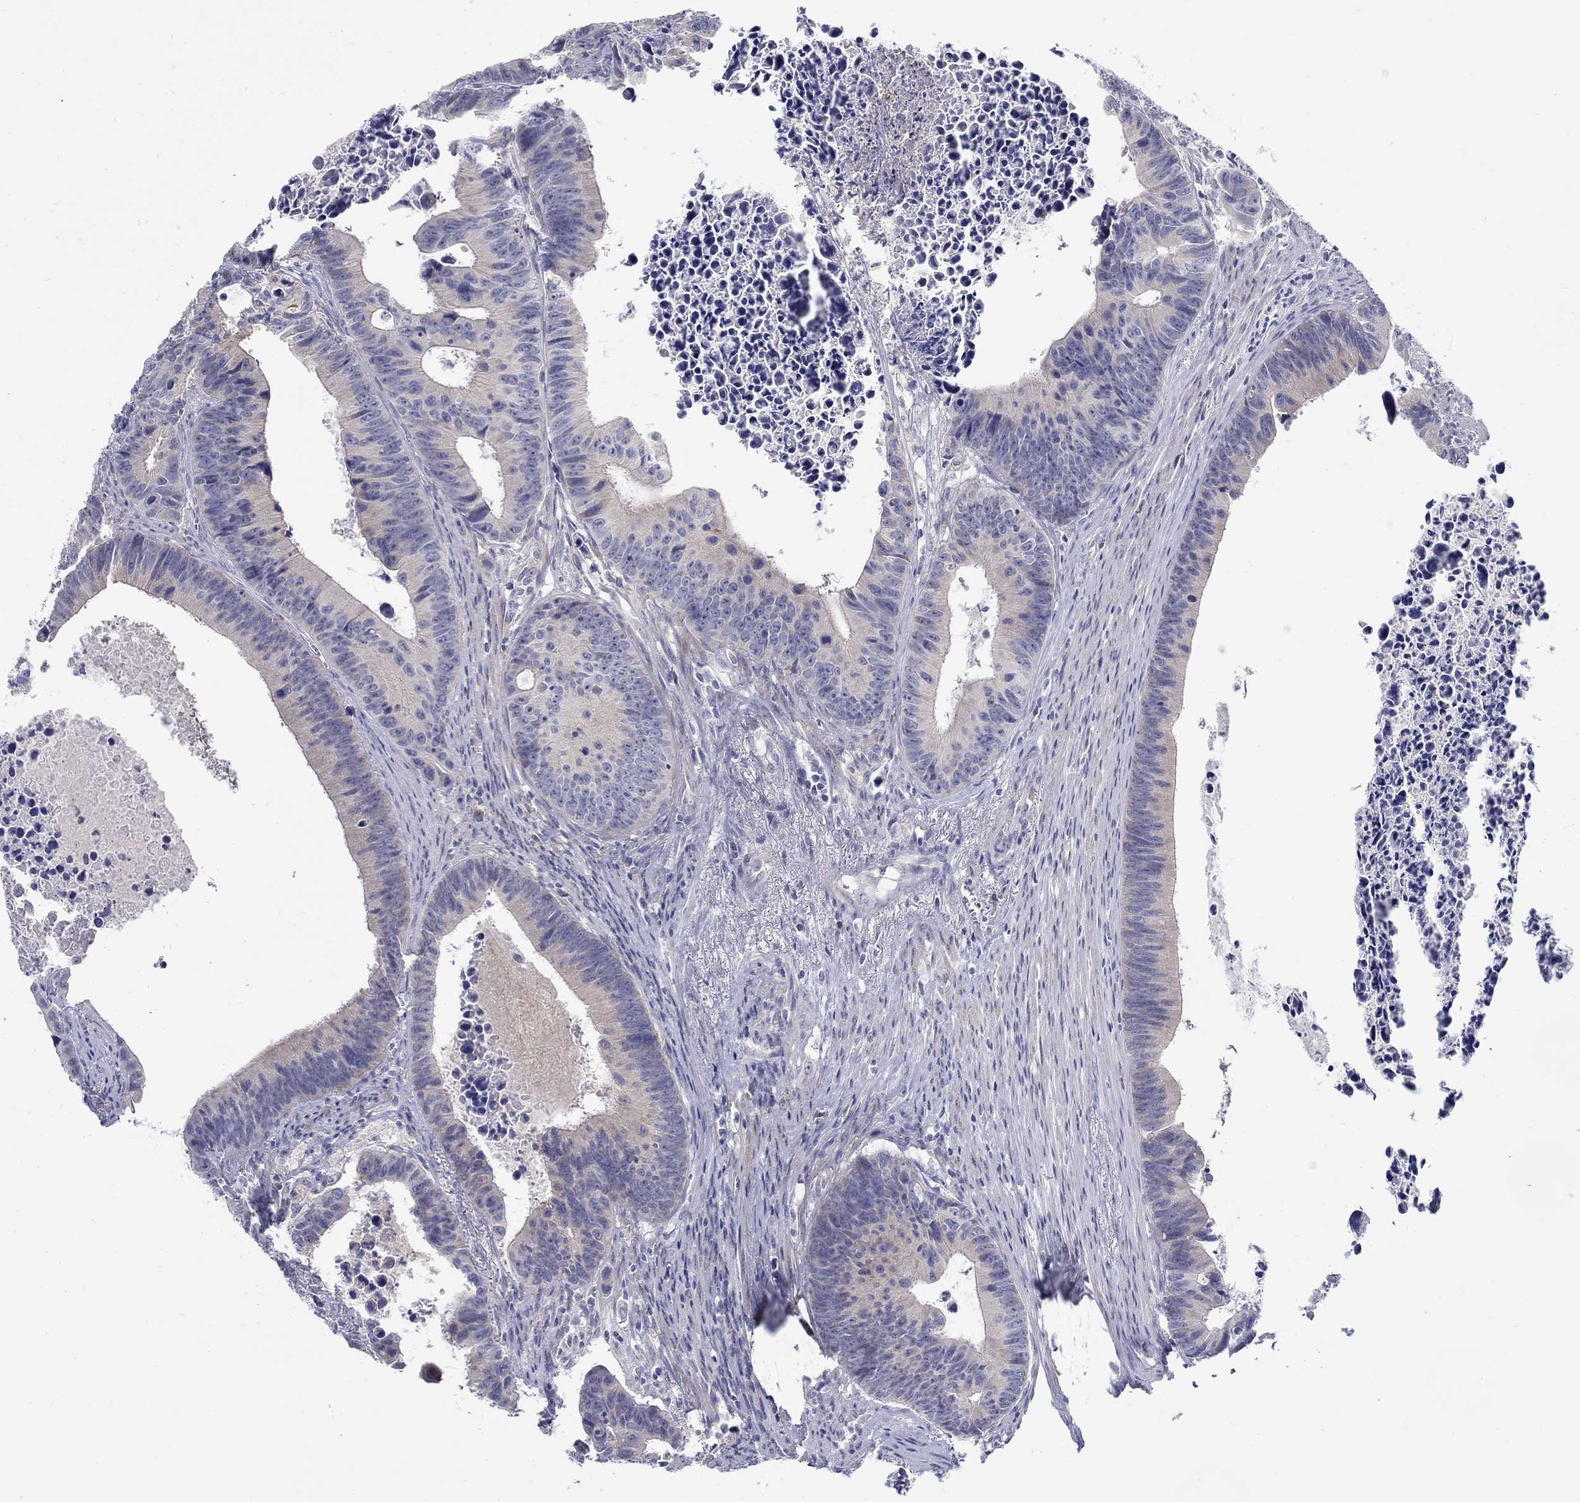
{"staining": {"intensity": "negative", "quantity": "none", "location": "none"}, "tissue": "colorectal cancer", "cell_type": "Tumor cells", "image_type": "cancer", "snomed": [{"axis": "morphology", "description": "Adenocarcinoma, NOS"}, {"axis": "topography", "description": "Colon"}], "caption": "Immunohistochemistry (IHC) micrograph of neoplastic tissue: colorectal adenocarcinoma stained with DAB (3,3'-diaminobenzidine) shows no significant protein positivity in tumor cells. (Stains: DAB IHC with hematoxylin counter stain, Microscopy: brightfield microscopy at high magnification).", "gene": "ABCA4", "patient": {"sex": "female", "age": 87}}